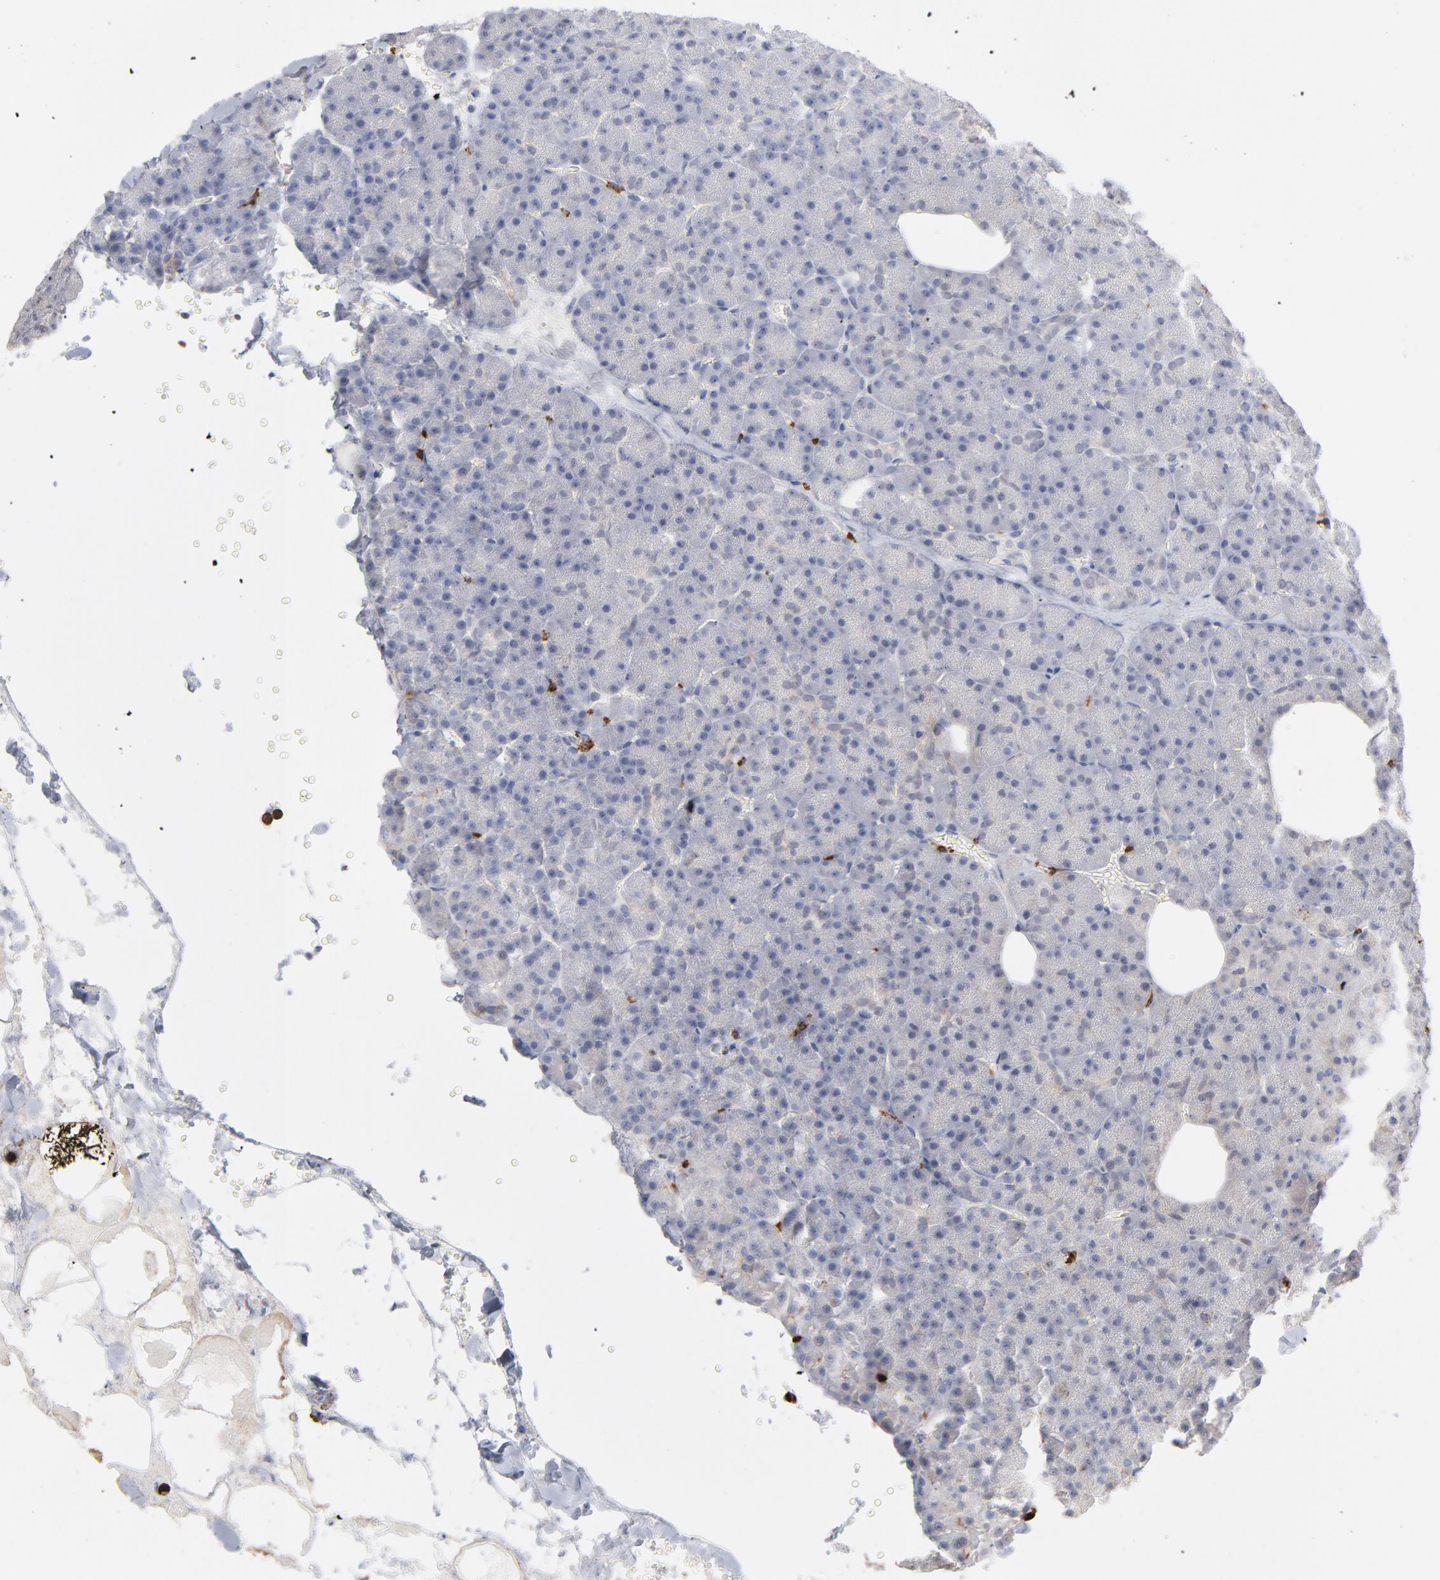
{"staining": {"intensity": "weak", "quantity": "<25%", "location": "cytoplasmic/membranous,nuclear"}, "tissue": "pancreas", "cell_type": "Exocrine glandular cells", "image_type": "normal", "snomed": [{"axis": "morphology", "description": "Normal tissue, NOS"}, {"axis": "topography", "description": "Pancreas"}], "caption": "IHC histopathology image of benign pancreas: pancreas stained with DAB exhibits no significant protein expression in exocrine glandular cells.", "gene": "PNMA1", "patient": {"sex": "female", "age": 35}}